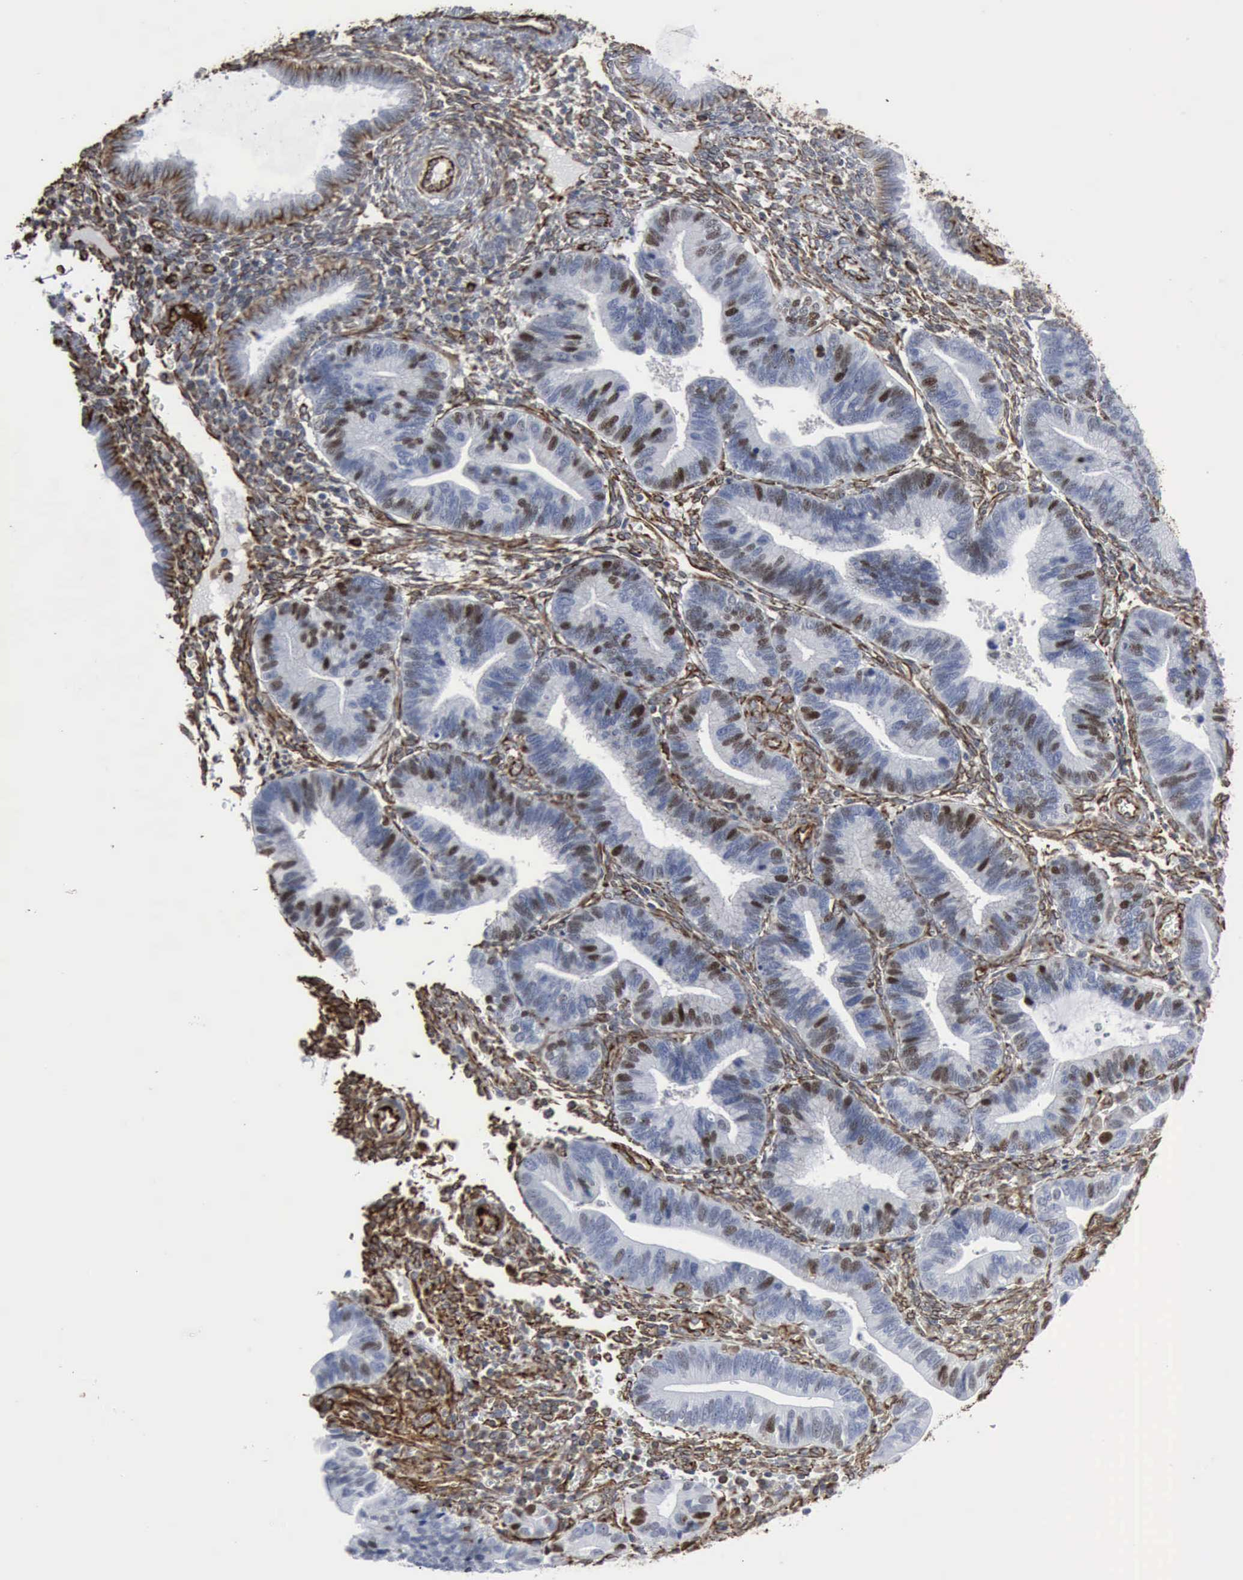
{"staining": {"intensity": "moderate", "quantity": "25%-75%", "location": "cytoplasmic/membranous"}, "tissue": "endometrium", "cell_type": "Cells in endometrial stroma", "image_type": "normal", "snomed": [{"axis": "morphology", "description": "Normal tissue, NOS"}, {"axis": "topography", "description": "Endometrium"}], "caption": "Immunohistochemical staining of normal endometrium exhibits 25%-75% levels of moderate cytoplasmic/membranous protein positivity in approximately 25%-75% of cells in endometrial stroma.", "gene": "CCNE1", "patient": {"sex": "female", "age": 36}}